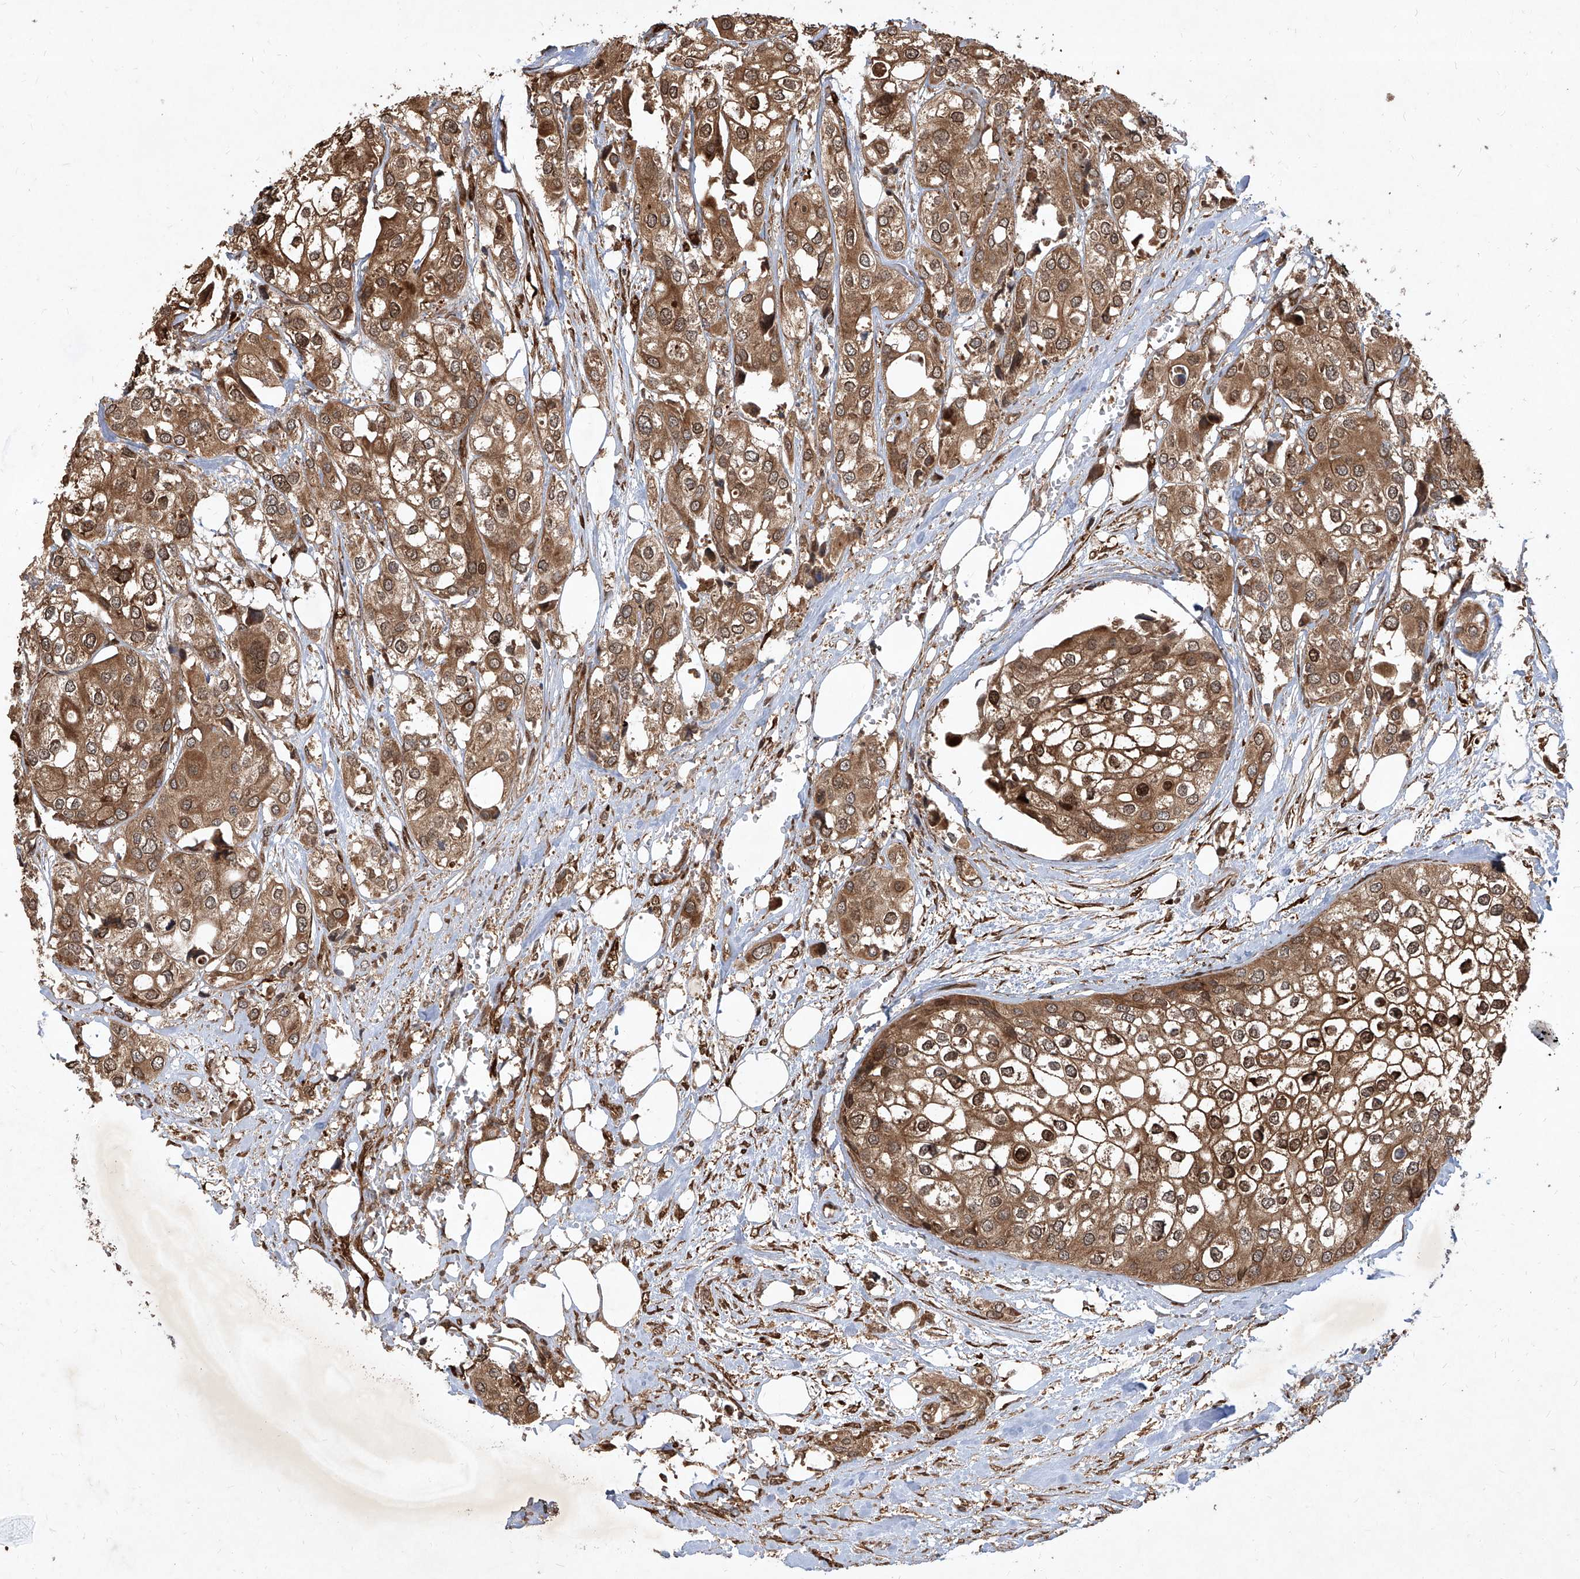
{"staining": {"intensity": "moderate", "quantity": ">75%", "location": "cytoplasmic/membranous,nuclear"}, "tissue": "urothelial cancer", "cell_type": "Tumor cells", "image_type": "cancer", "snomed": [{"axis": "morphology", "description": "Urothelial carcinoma, High grade"}, {"axis": "topography", "description": "Urinary bladder"}], "caption": "The micrograph demonstrates a brown stain indicating the presence of a protein in the cytoplasmic/membranous and nuclear of tumor cells in urothelial cancer. (IHC, brightfield microscopy, high magnification).", "gene": "MAGED2", "patient": {"sex": "male", "age": 64}}